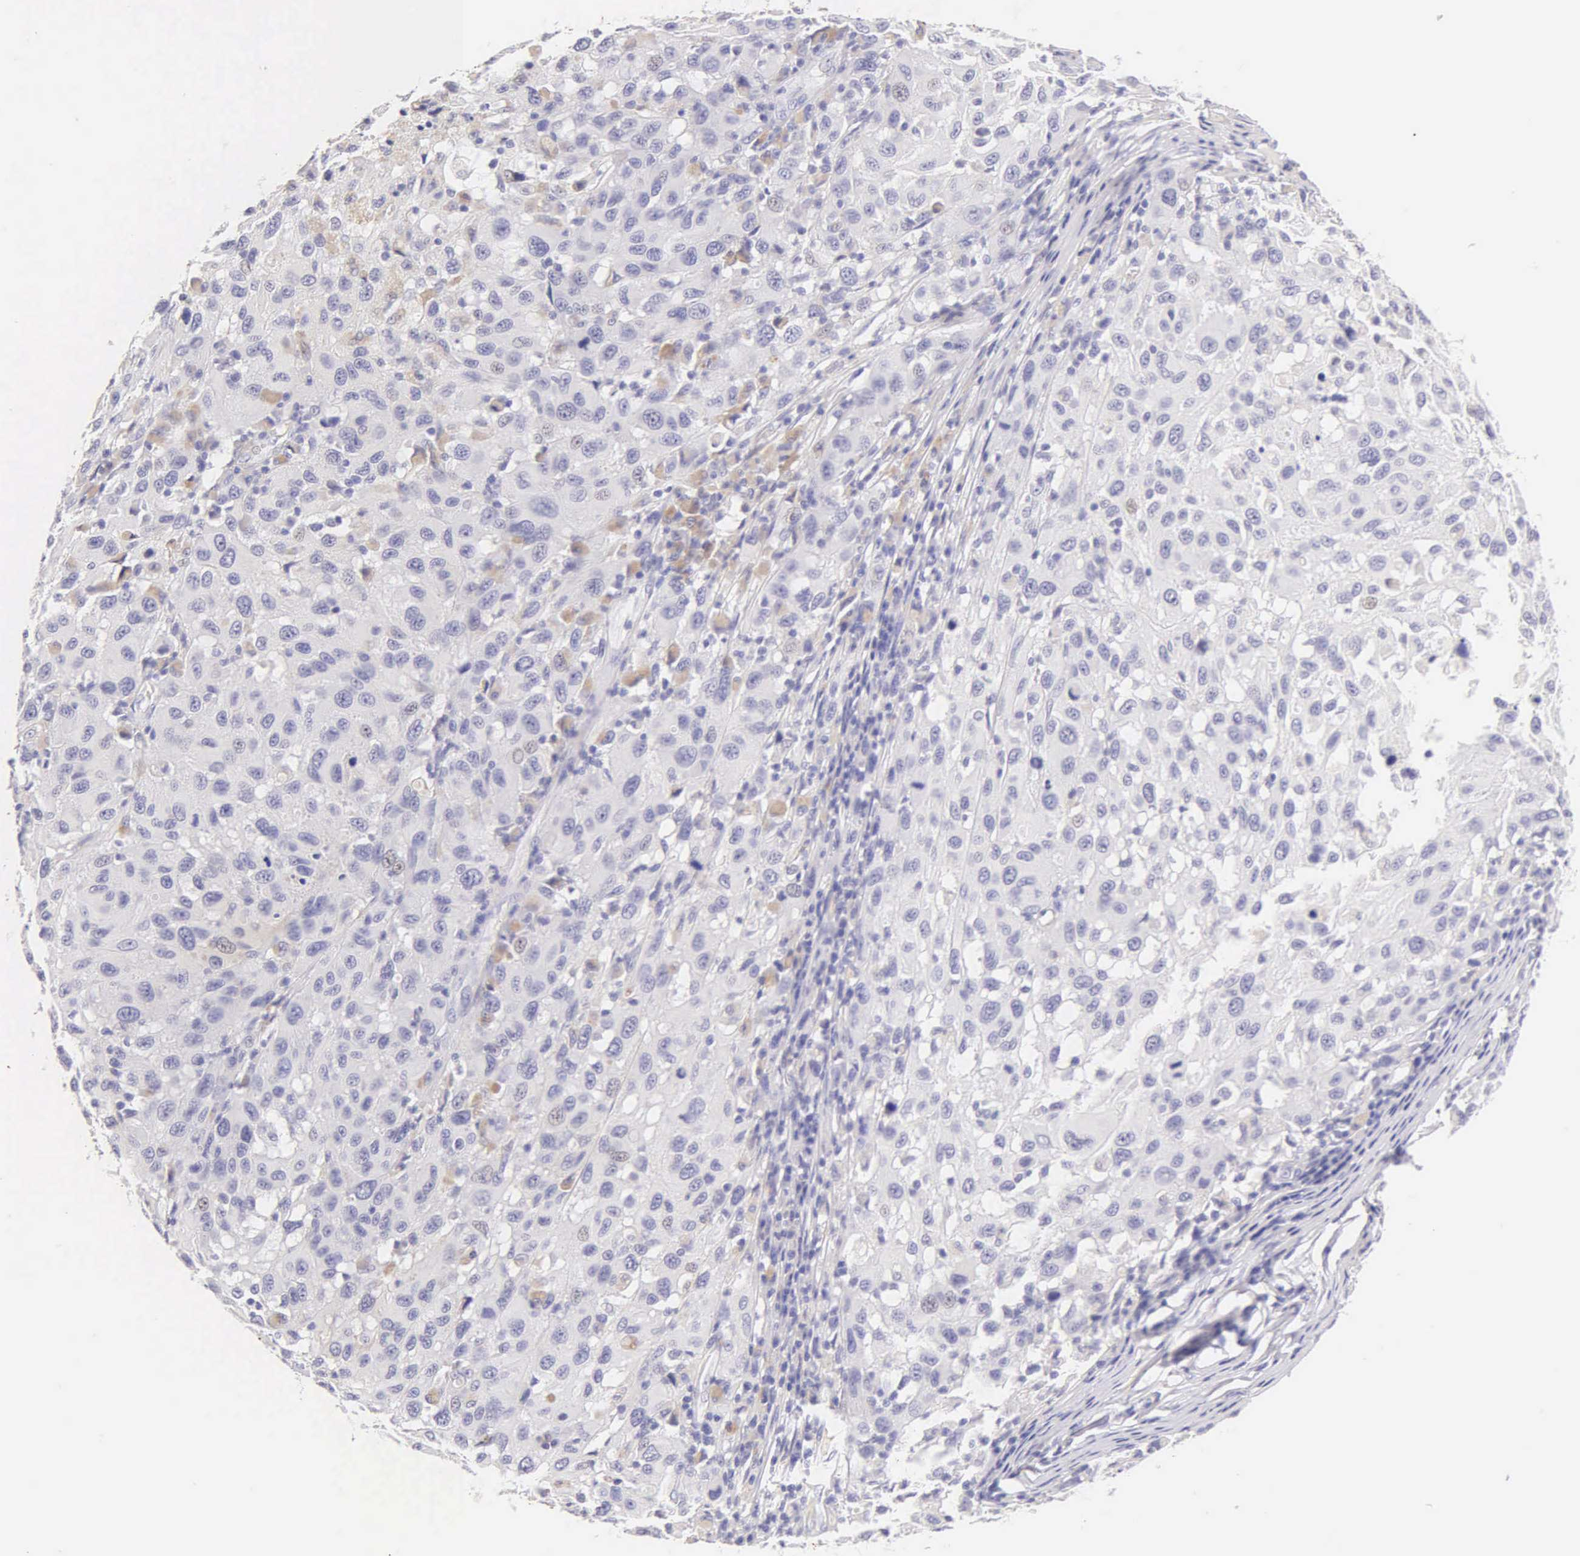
{"staining": {"intensity": "negative", "quantity": "none", "location": "none"}, "tissue": "melanoma", "cell_type": "Tumor cells", "image_type": "cancer", "snomed": [{"axis": "morphology", "description": "Malignant melanoma, NOS"}, {"axis": "topography", "description": "Skin"}], "caption": "High magnification brightfield microscopy of melanoma stained with DAB (brown) and counterstained with hematoxylin (blue): tumor cells show no significant positivity.", "gene": "KRT17", "patient": {"sex": "female", "age": 77}}